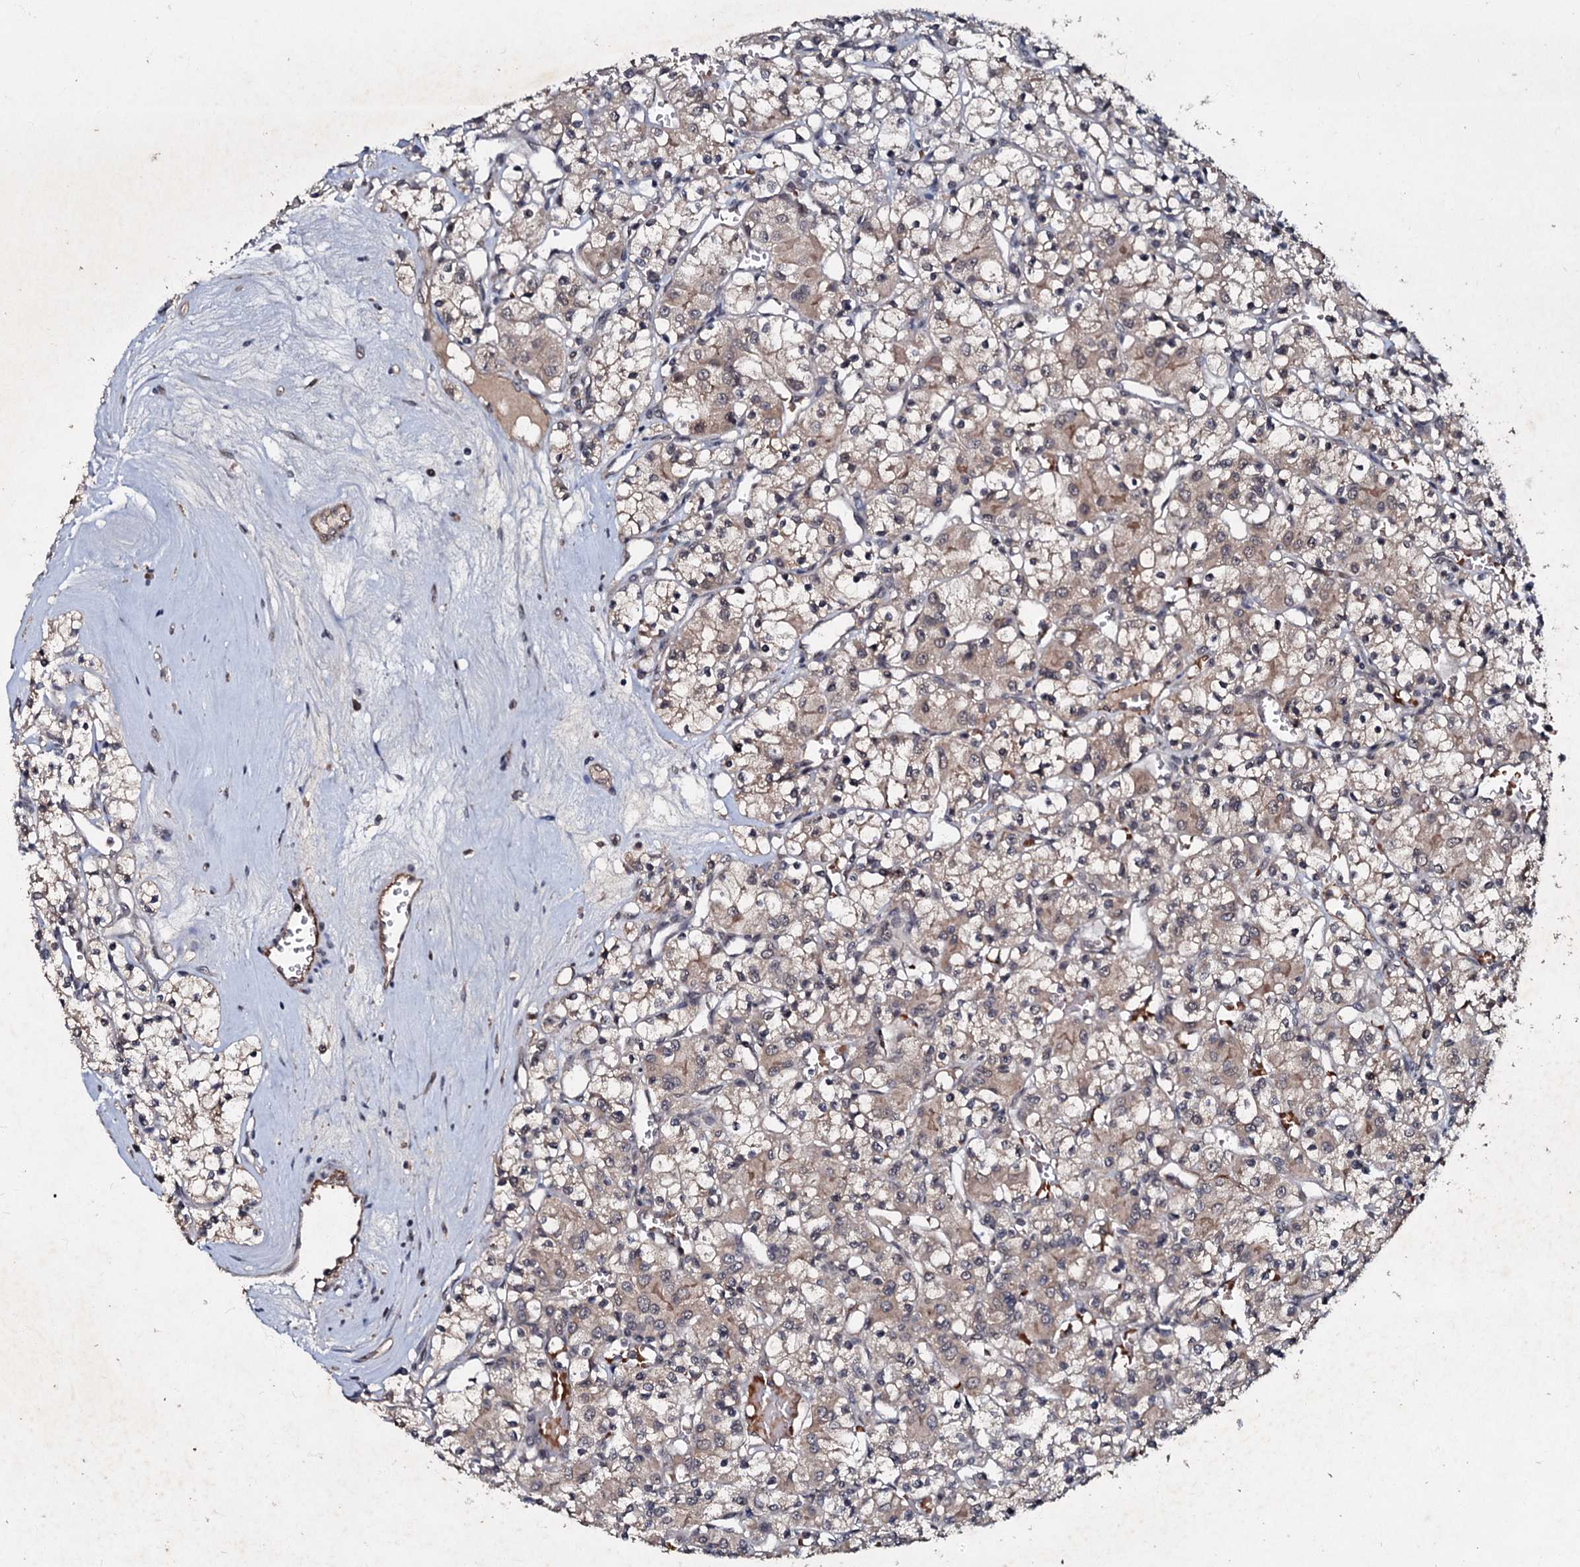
{"staining": {"intensity": "weak", "quantity": "25%-75%", "location": "cytoplasmic/membranous"}, "tissue": "renal cancer", "cell_type": "Tumor cells", "image_type": "cancer", "snomed": [{"axis": "morphology", "description": "Adenocarcinoma, NOS"}, {"axis": "topography", "description": "Kidney"}], "caption": "Immunohistochemistry (IHC) image of adenocarcinoma (renal) stained for a protein (brown), which reveals low levels of weak cytoplasmic/membranous positivity in about 25%-75% of tumor cells.", "gene": "MANSC4", "patient": {"sex": "female", "age": 59}}